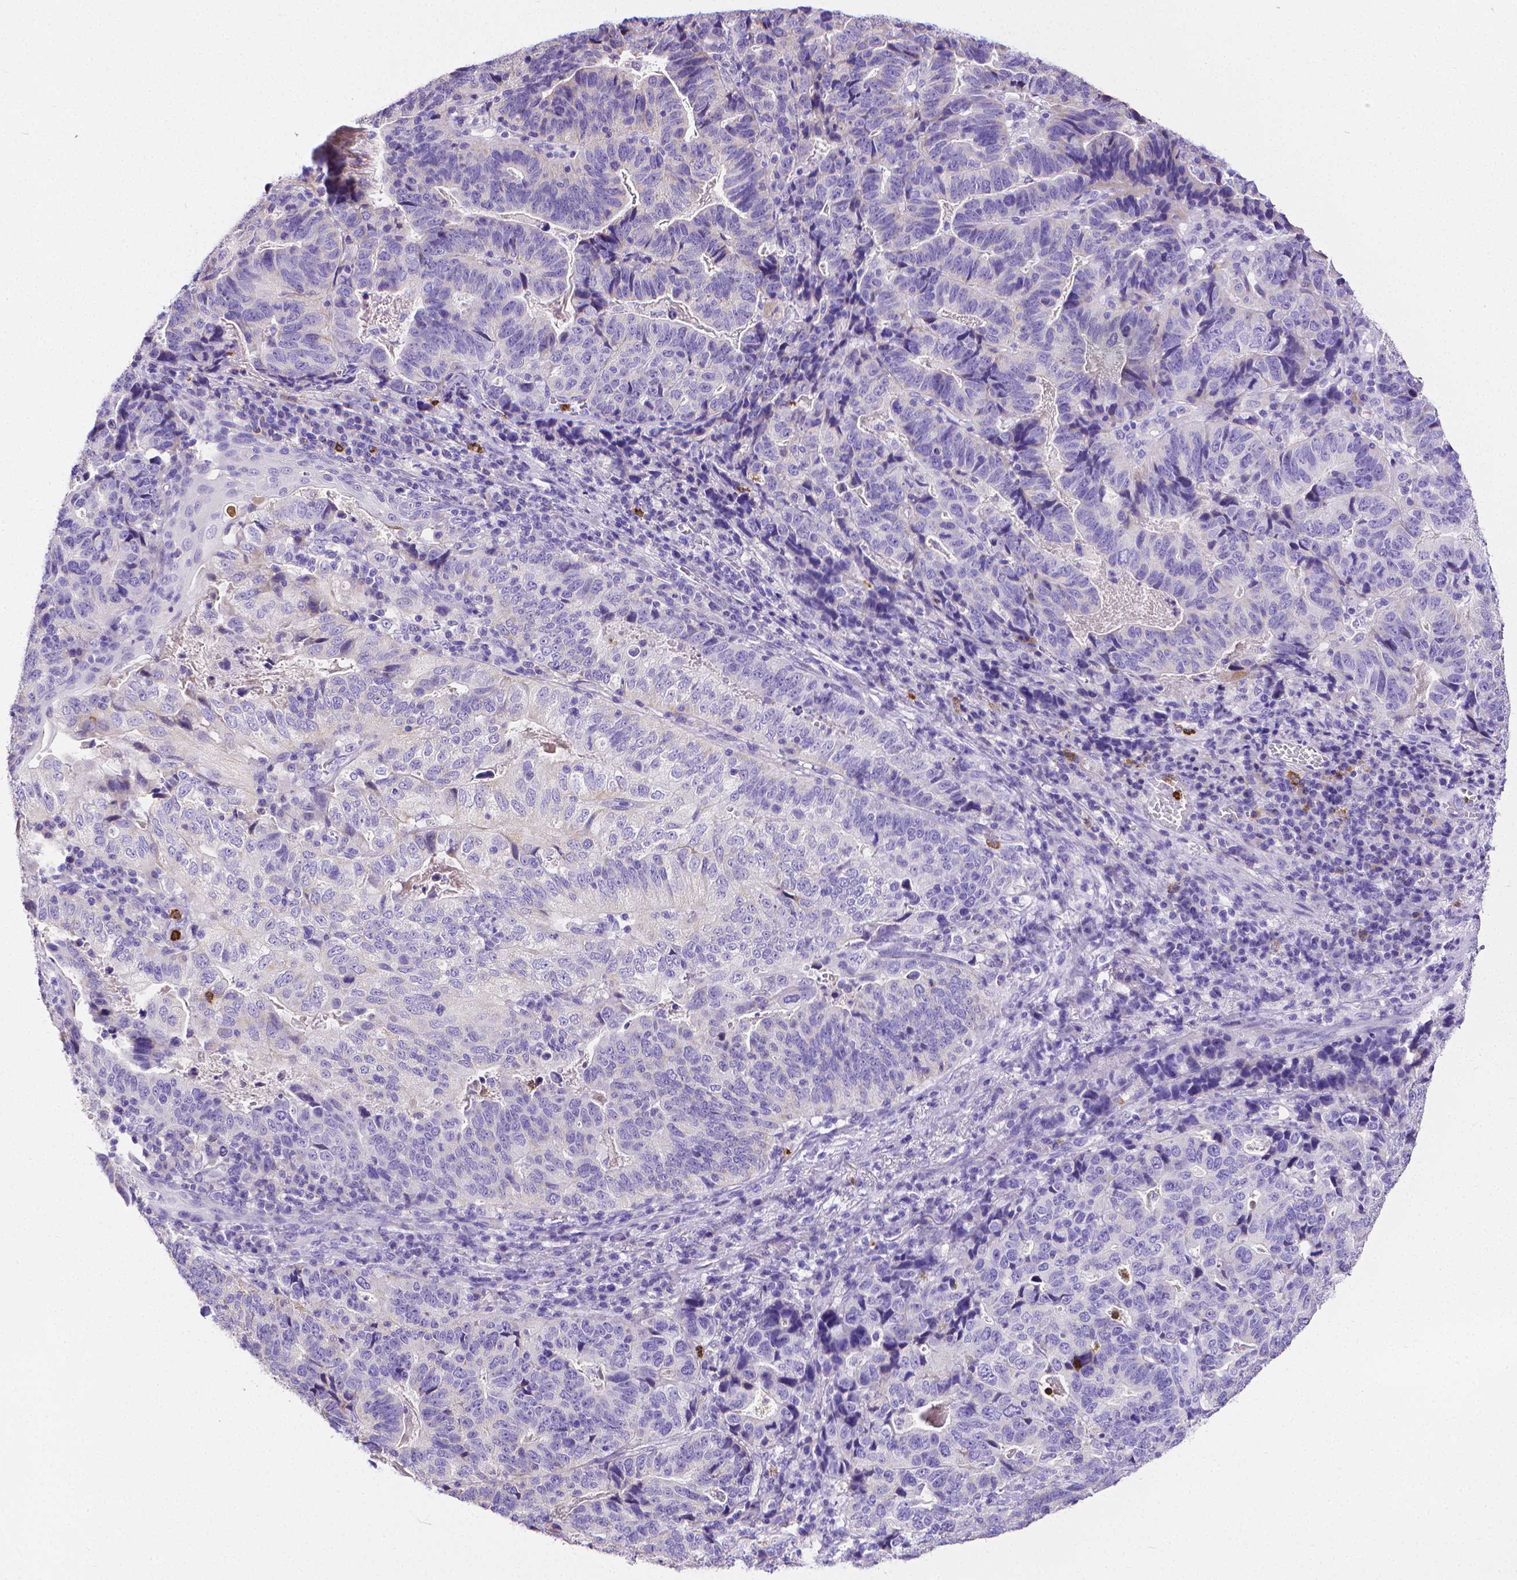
{"staining": {"intensity": "negative", "quantity": "none", "location": "none"}, "tissue": "stomach cancer", "cell_type": "Tumor cells", "image_type": "cancer", "snomed": [{"axis": "morphology", "description": "Adenocarcinoma, NOS"}, {"axis": "topography", "description": "Stomach, upper"}], "caption": "Immunohistochemistry micrograph of neoplastic tissue: human adenocarcinoma (stomach) stained with DAB exhibits no significant protein positivity in tumor cells.", "gene": "MMP9", "patient": {"sex": "female", "age": 67}}